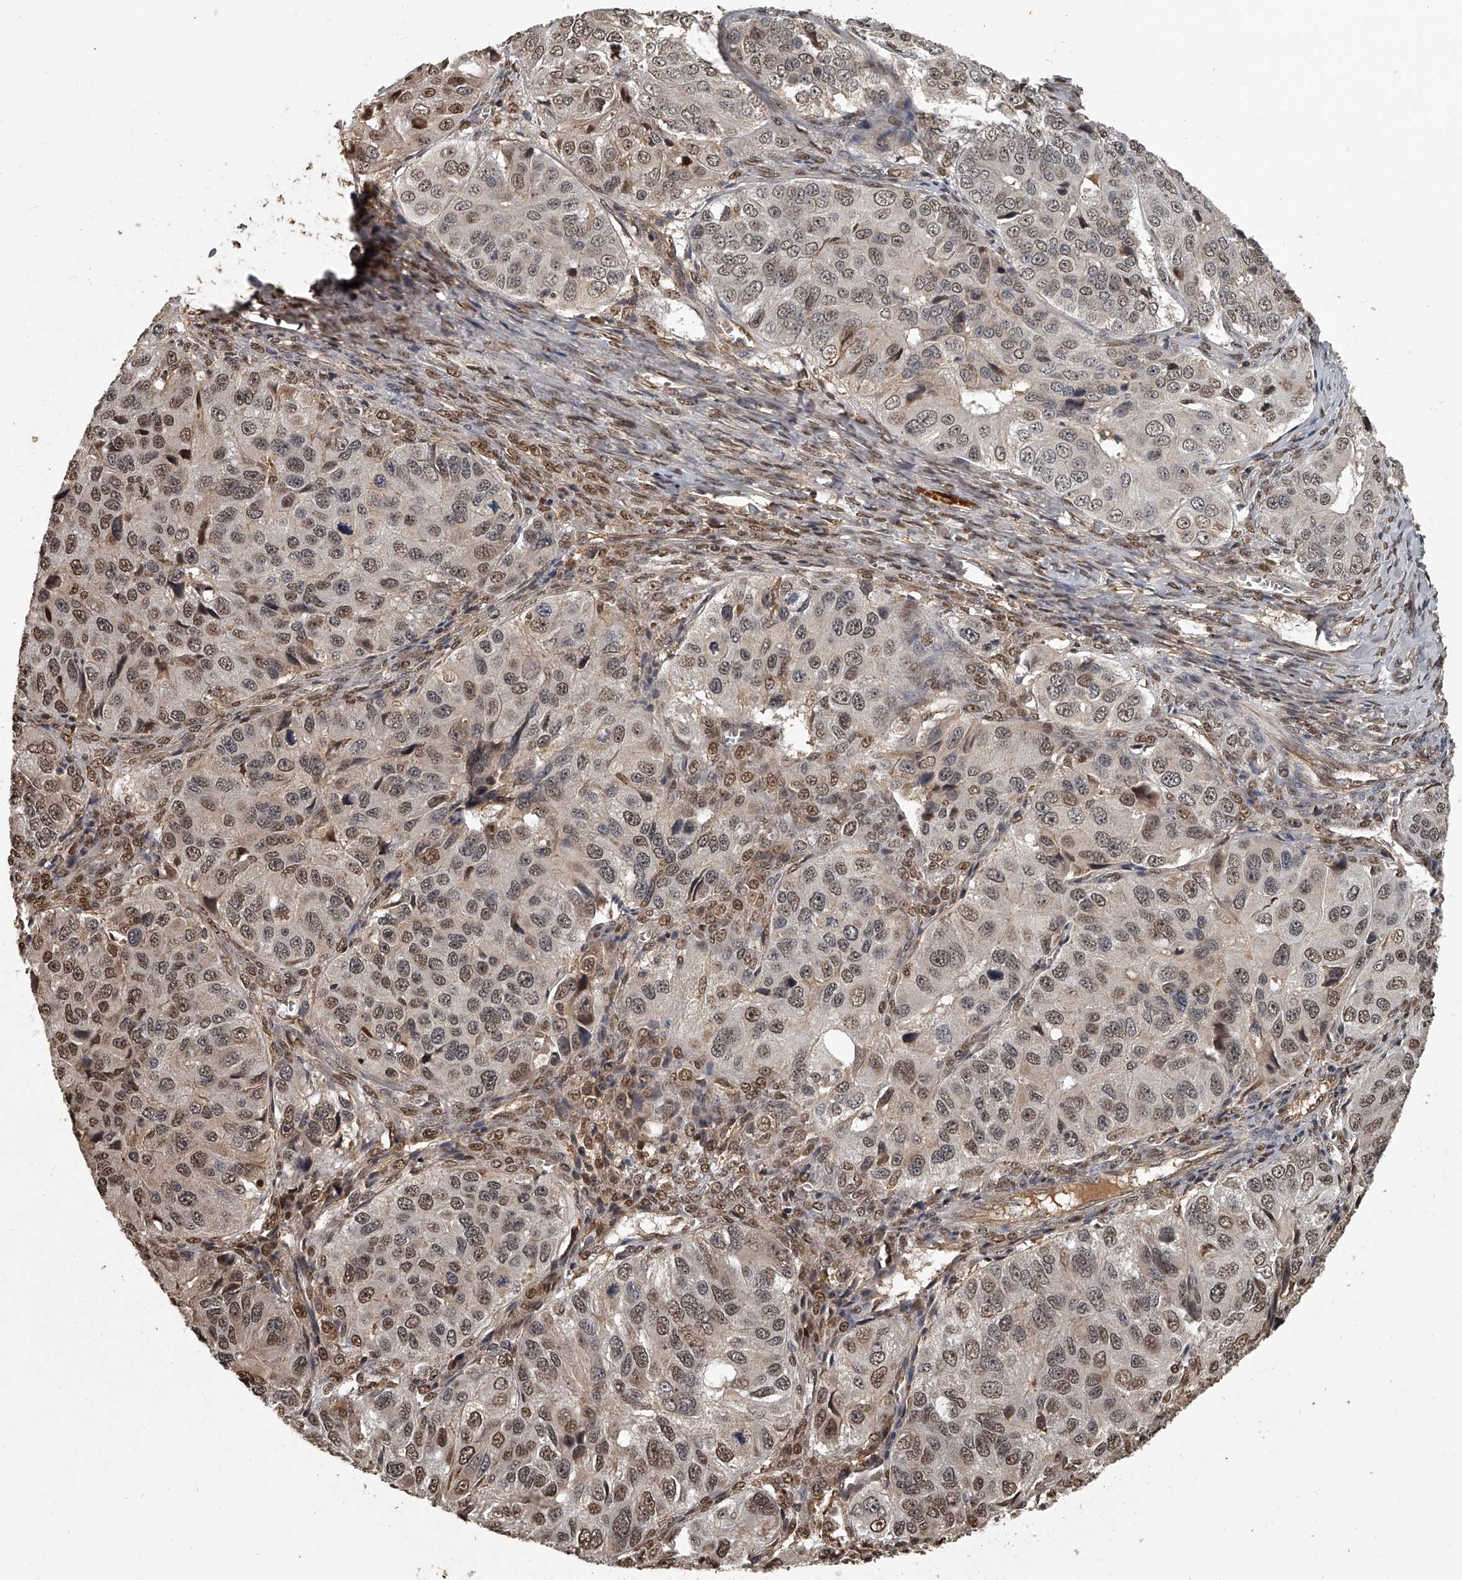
{"staining": {"intensity": "weak", "quantity": ">75%", "location": "nuclear"}, "tissue": "ovarian cancer", "cell_type": "Tumor cells", "image_type": "cancer", "snomed": [{"axis": "morphology", "description": "Carcinoma, endometroid"}, {"axis": "topography", "description": "Ovary"}], "caption": "Ovarian endometroid carcinoma stained with a brown dye exhibits weak nuclear positive staining in about >75% of tumor cells.", "gene": "PLEKHG1", "patient": {"sex": "female", "age": 51}}